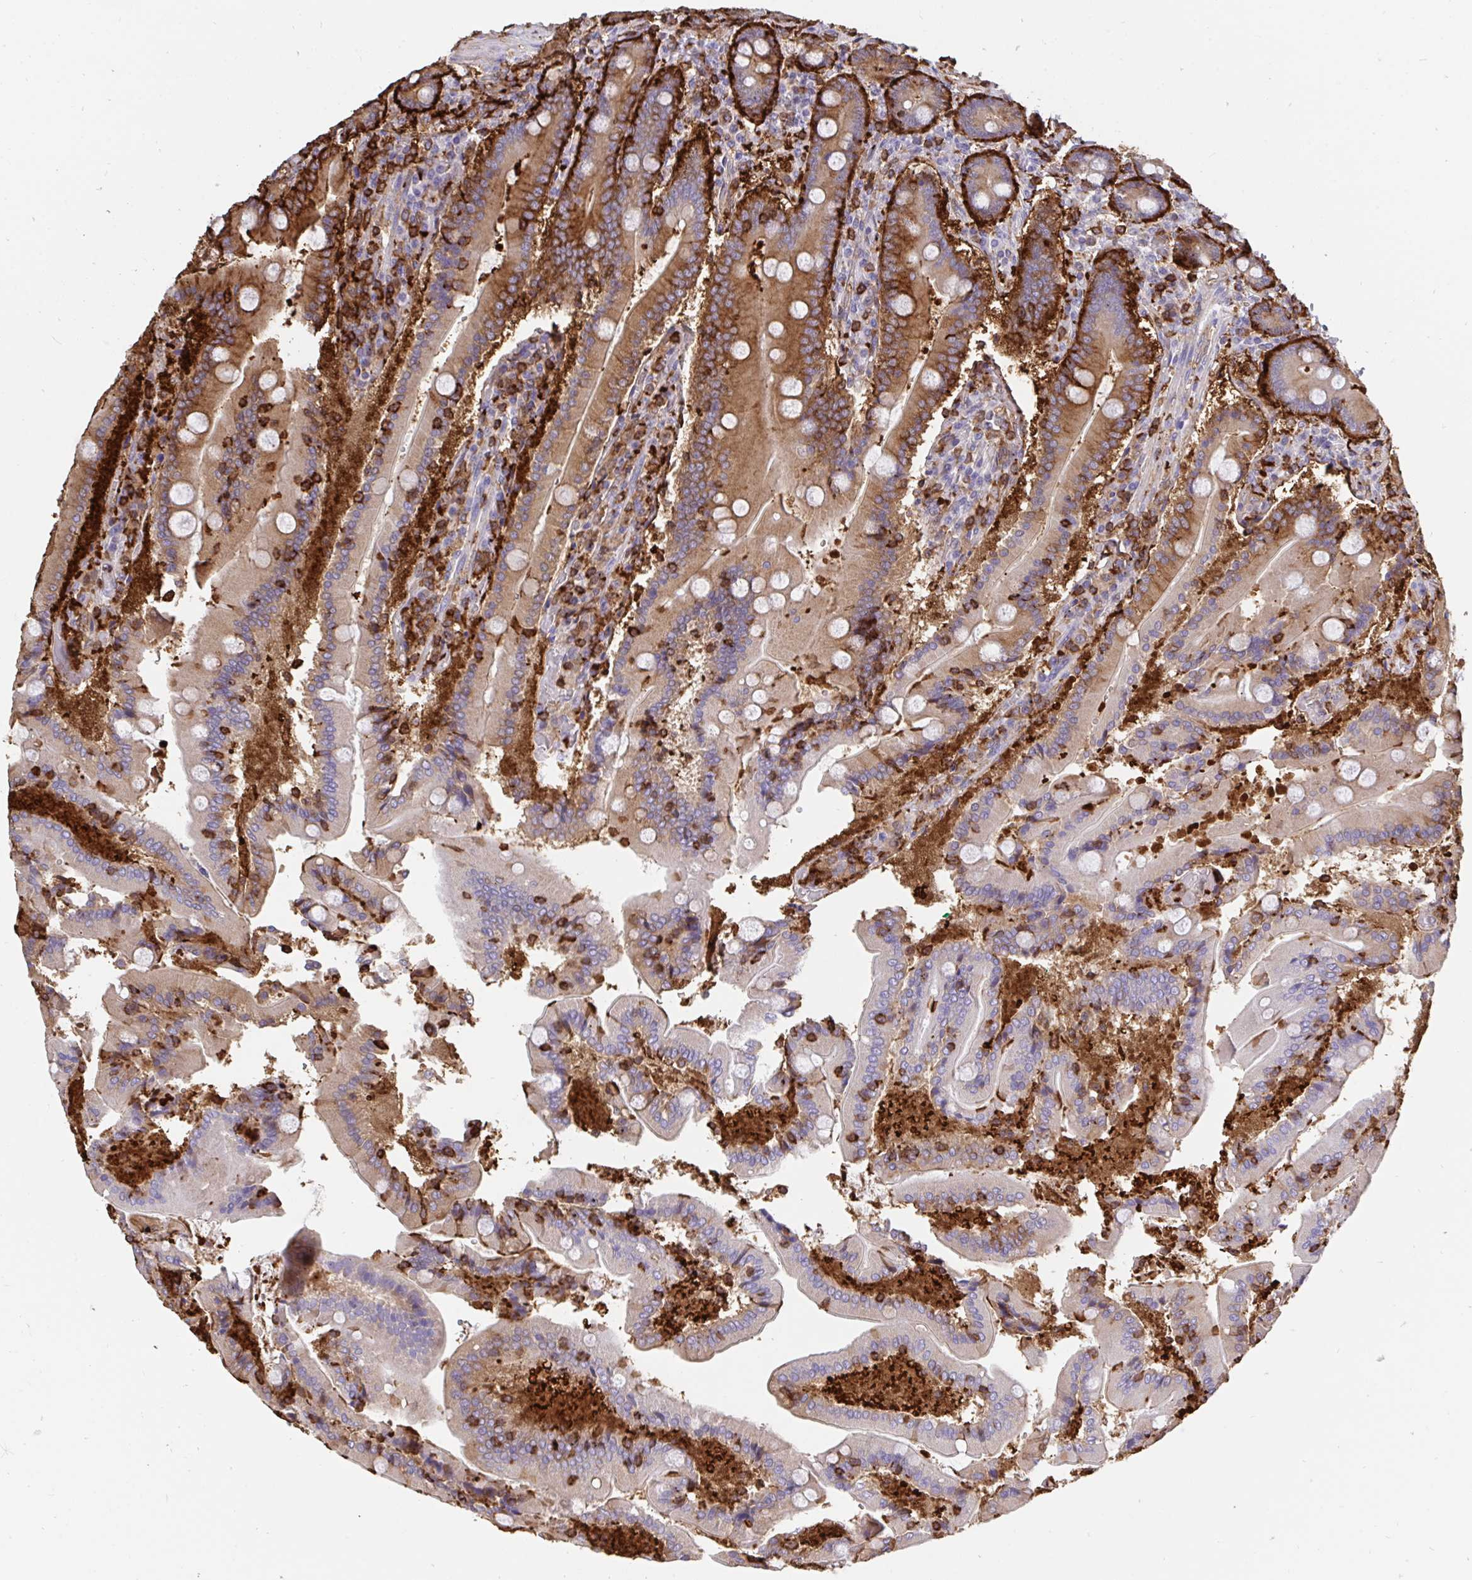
{"staining": {"intensity": "strong", "quantity": "25%-75%", "location": "cytoplasmic/membranous"}, "tissue": "duodenum", "cell_type": "Glandular cells", "image_type": "normal", "snomed": [{"axis": "morphology", "description": "Normal tissue, NOS"}, {"axis": "topography", "description": "Duodenum"}], "caption": "IHC photomicrograph of normal human duodenum stained for a protein (brown), which displays high levels of strong cytoplasmic/membranous staining in about 25%-75% of glandular cells.", "gene": "CFL1", "patient": {"sex": "female", "age": 62}}